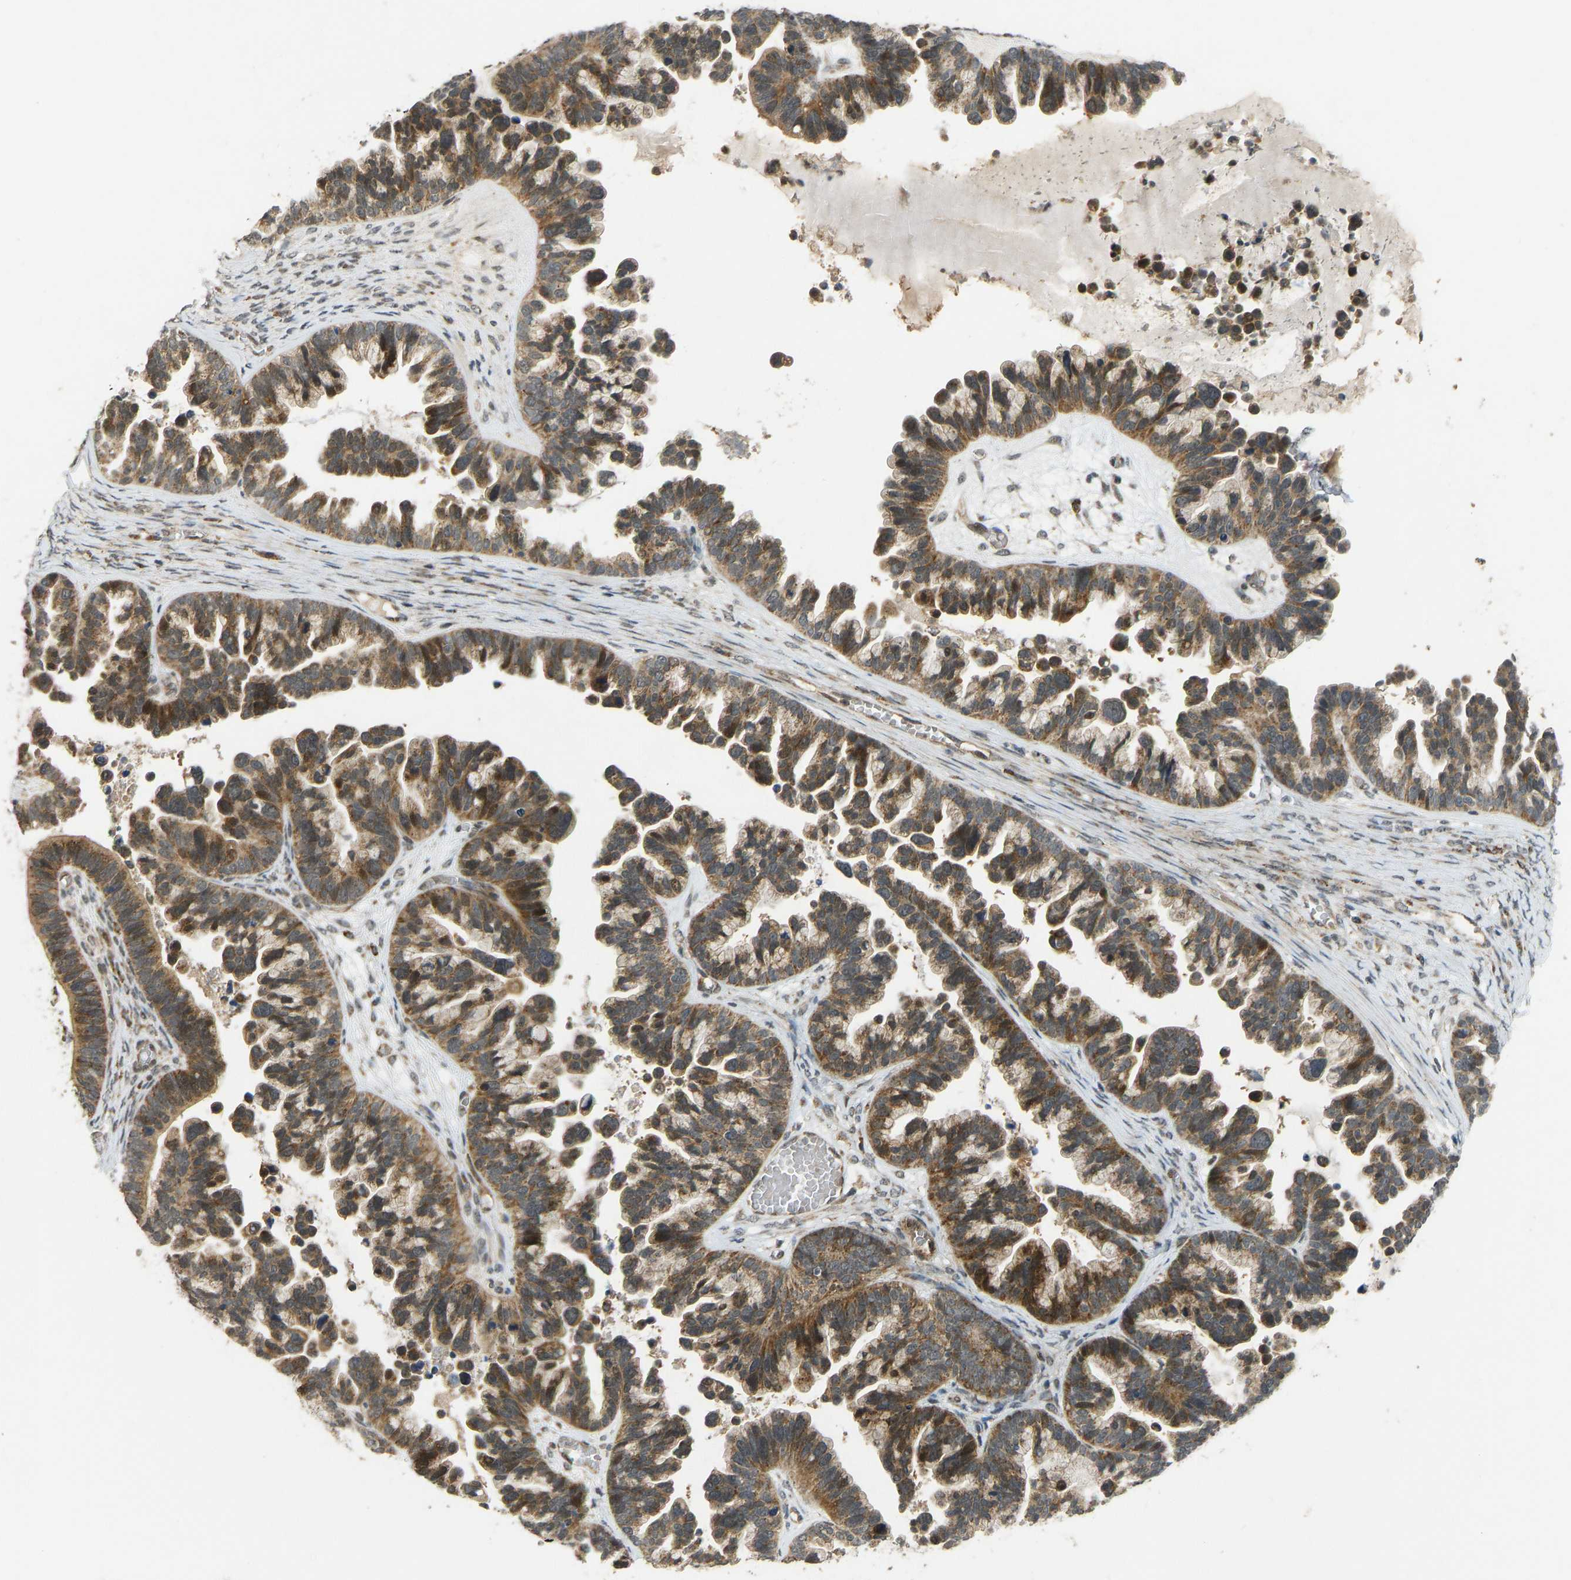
{"staining": {"intensity": "moderate", "quantity": ">75%", "location": "cytoplasmic/membranous"}, "tissue": "ovarian cancer", "cell_type": "Tumor cells", "image_type": "cancer", "snomed": [{"axis": "morphology", "description": "Cystadenocarcinoma, serous, NOS"}, {"axis": "topography", "description": "Ovary"}], "caption": "Immunohistochemical staining of ovarian serous cystadenocarcinoma demonstrates moderate cytoplasmic/membranous protein positivity in about >75% of tumor cells. (DAB (3,3'-diaminobenzidine) IHC, brown staining for protein, blue staining for nuclei).", "gene": "ACADS", "patient": {"sex": "female", "age": 56}}